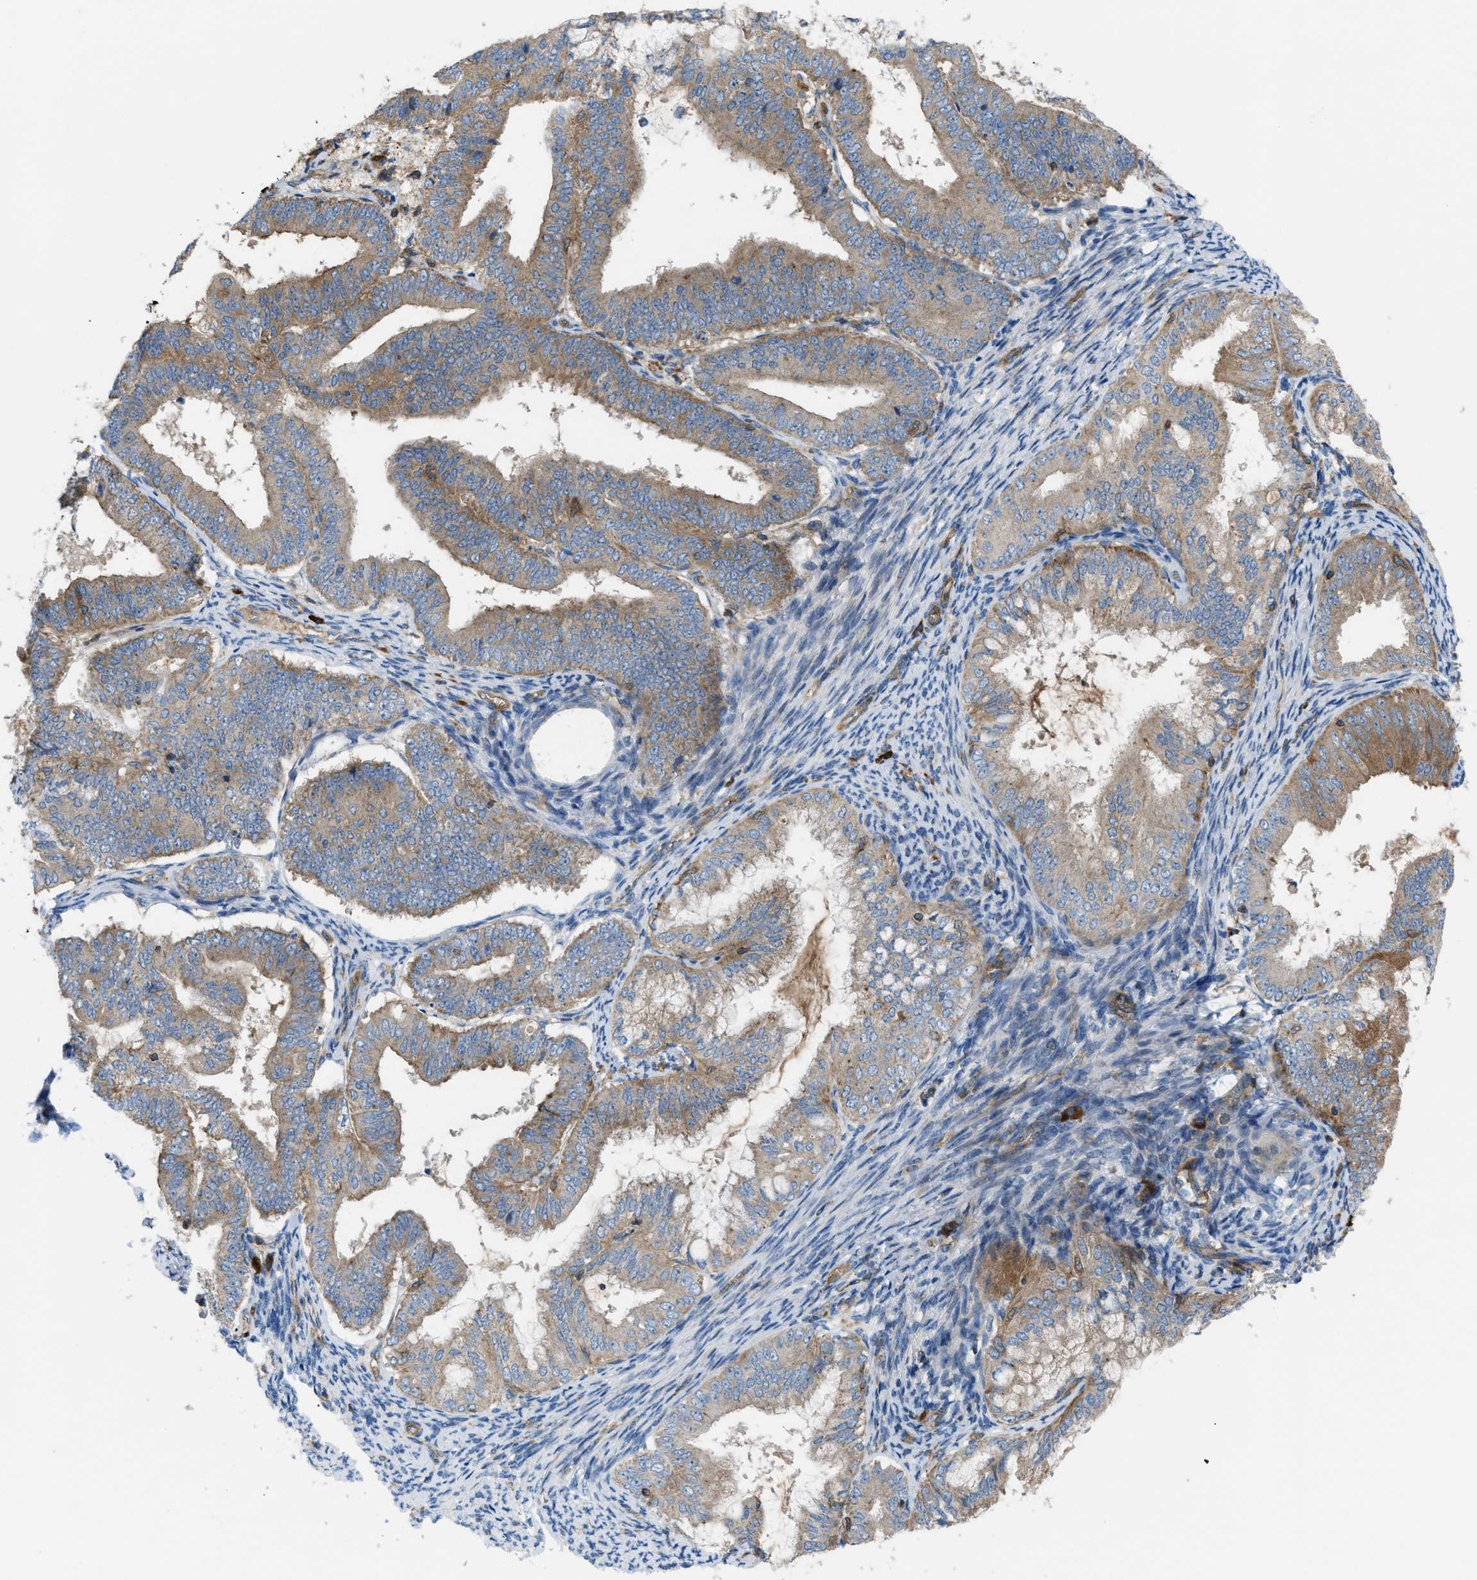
{"staining": {"intensity": "moderate", "quantity": ">75%", "location": "cytoplasmic/membranous"}, "tissue": "endometrial cancer", "cell_type": "Tumor cells", "image_type": "cancer", "snomed": [{"axis": "morphology", "description": "Adenocarcinoma, NOS"}, {"axis": "topography", "description": "Endometrium"}], "caption": "IHC of endometrial cancer (adenocarcinoma) displays medium levels of moderate cytoplasmic/membranous positivity in approximately >75% of tumor cells.", "gene": "ATP2A3", "patient": {"sex": "female", "age": 63}}